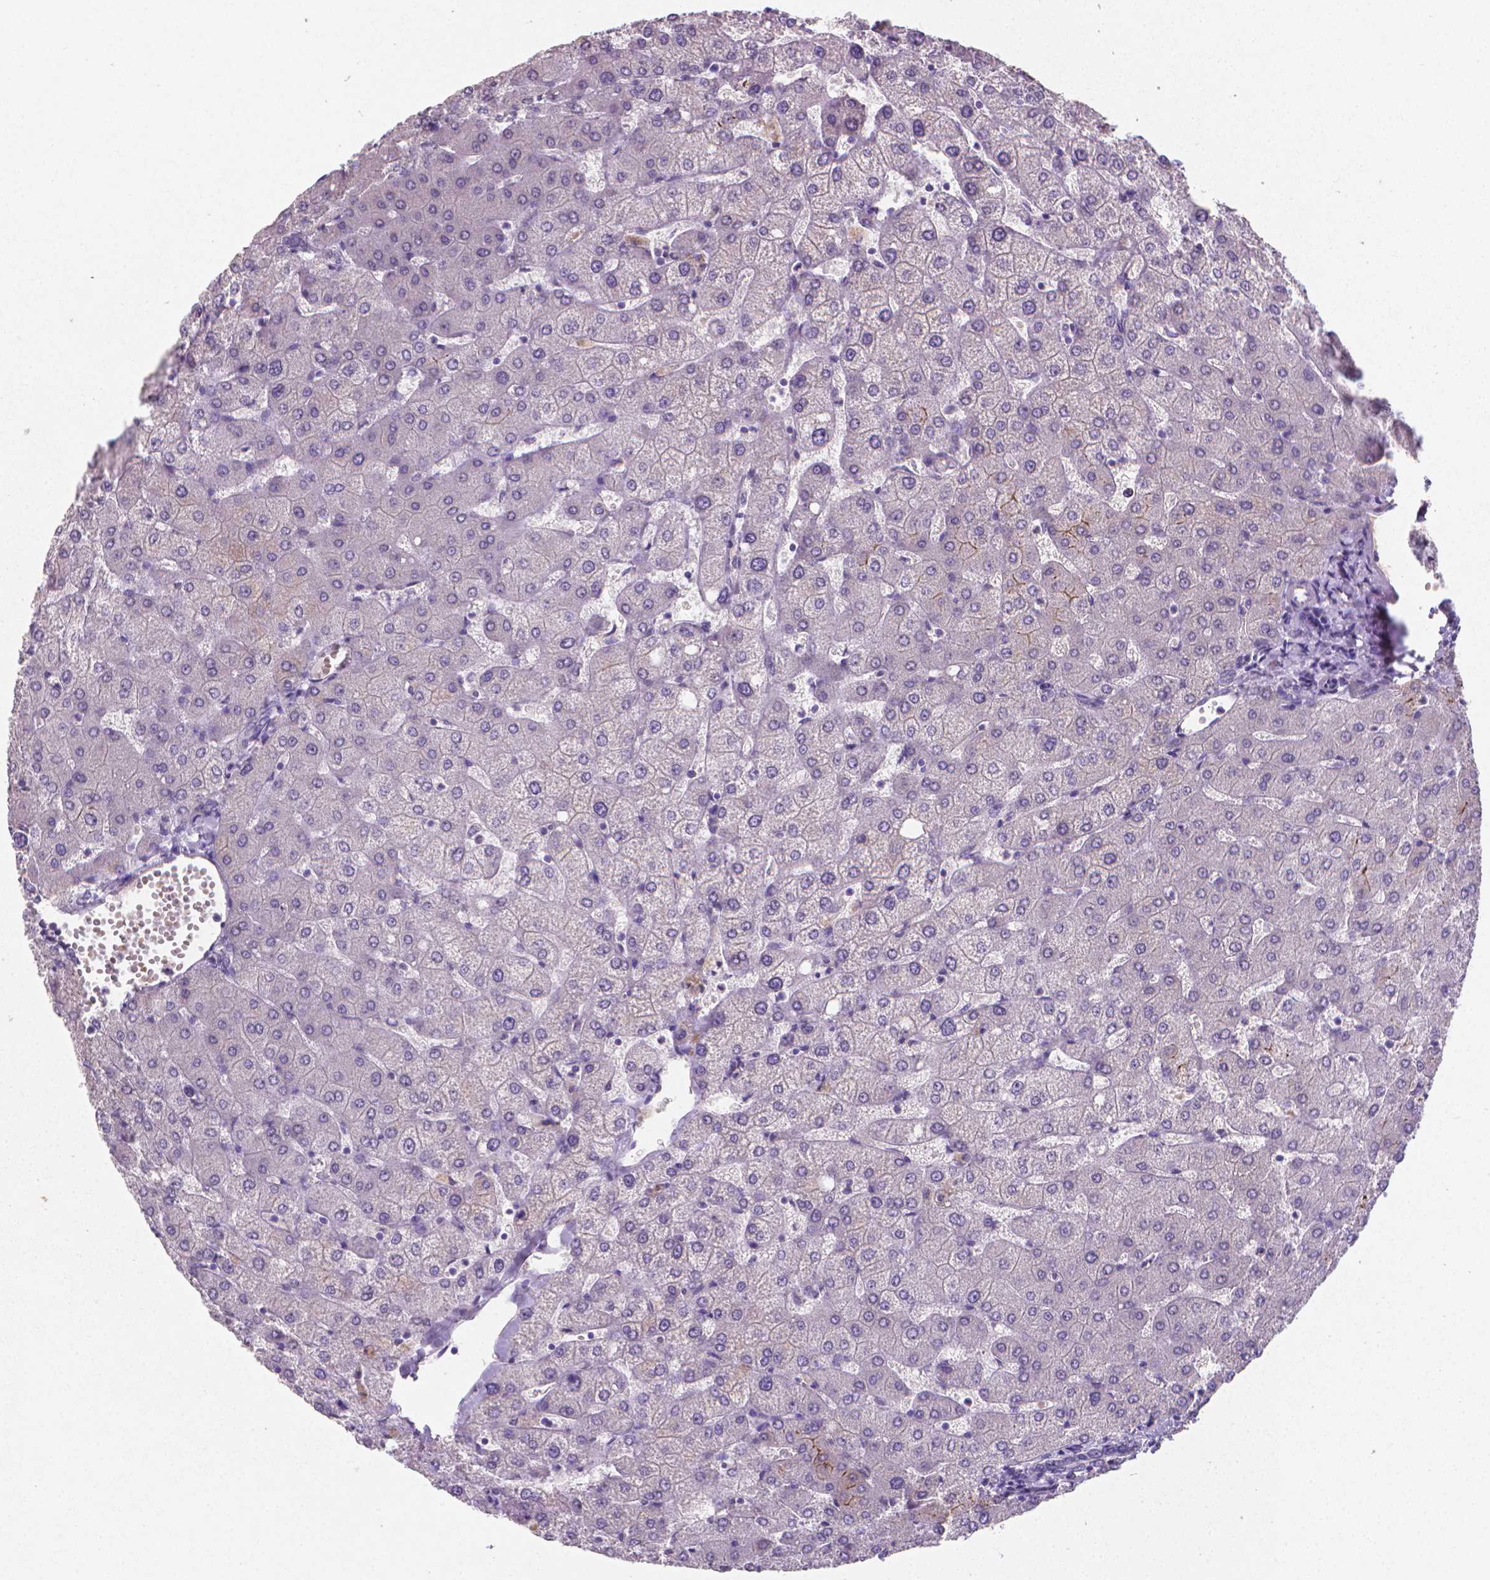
{"staining": {"intensity": "negative", "quantity": "none", "location": "none"}, "tissue": "liver", "cell_type": "Cholangiocytes", "image_type": "normal", "snomed": [{"axis": "morphology", "description": "Normal tissue, NOS"}, {"axis": "topography", "description": "Liver"}], "caption": "Photomicrograph shows no significant protein positivity in cholangiocytes of benign liver.", "gene": "XPNPEP2", "patient": {"sex": "female", "age": 54}}